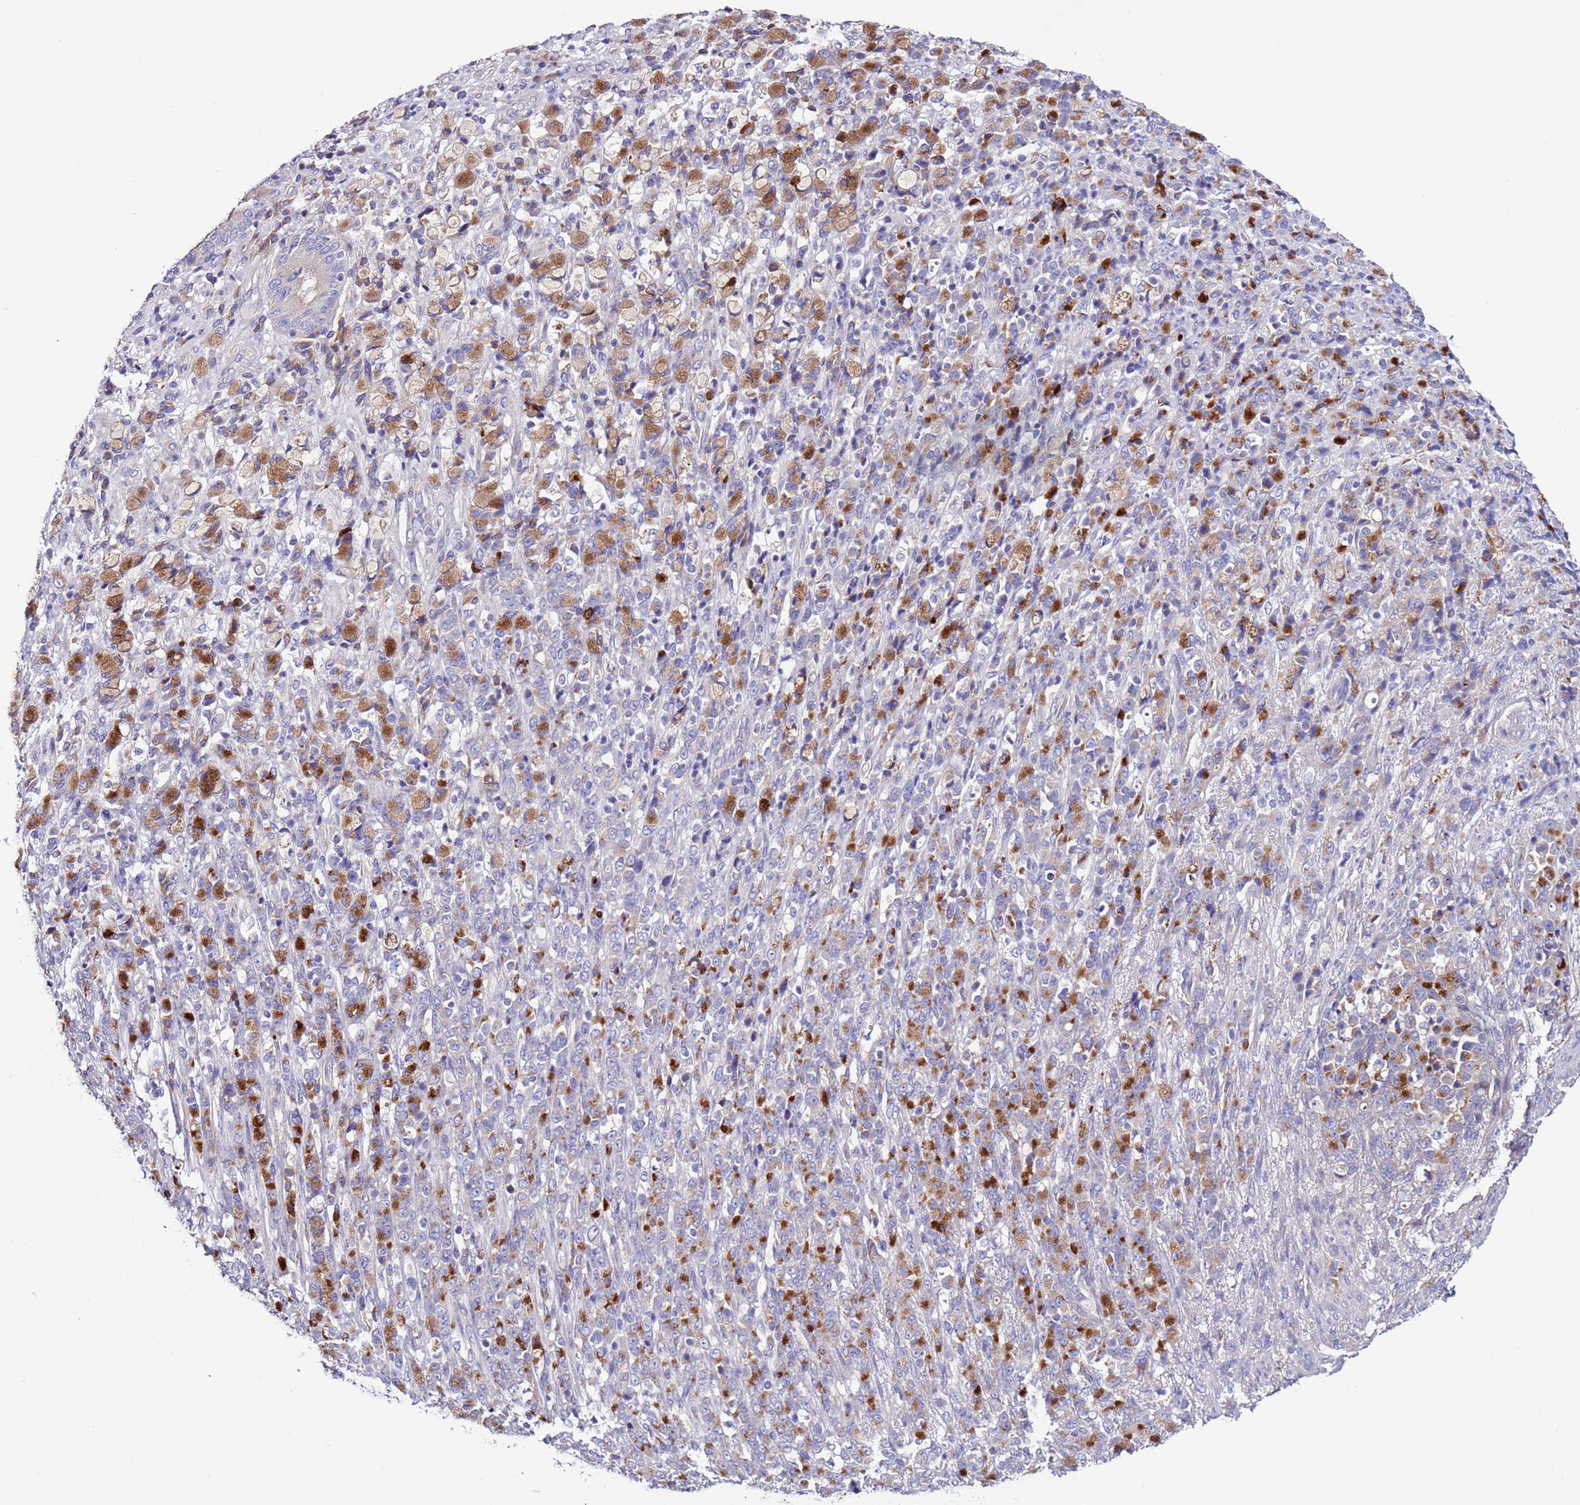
{"staining": {"intensity": "moderate", "quantity": "25%-75%", "location": "cytoplasmic/membranous"}, "tissue": "stomach cancer", "cell_type": "Tumor cells", "image_type": "cancer", "snomed": [{"axis": "morphology", "description": "Normal tissue, NOS"}, {"axis": "morphology", "description": "Adenocarcinoma, NOS"}, {"axis": "topography", "description": "Stomach"}], "caption": "Human stomach cancer (adenocarcinoma) stained with a protein marker displays moderate staining in tumor cells.", "gene": "SPCS1", "patient": {"sex": "female", "age": 79}}